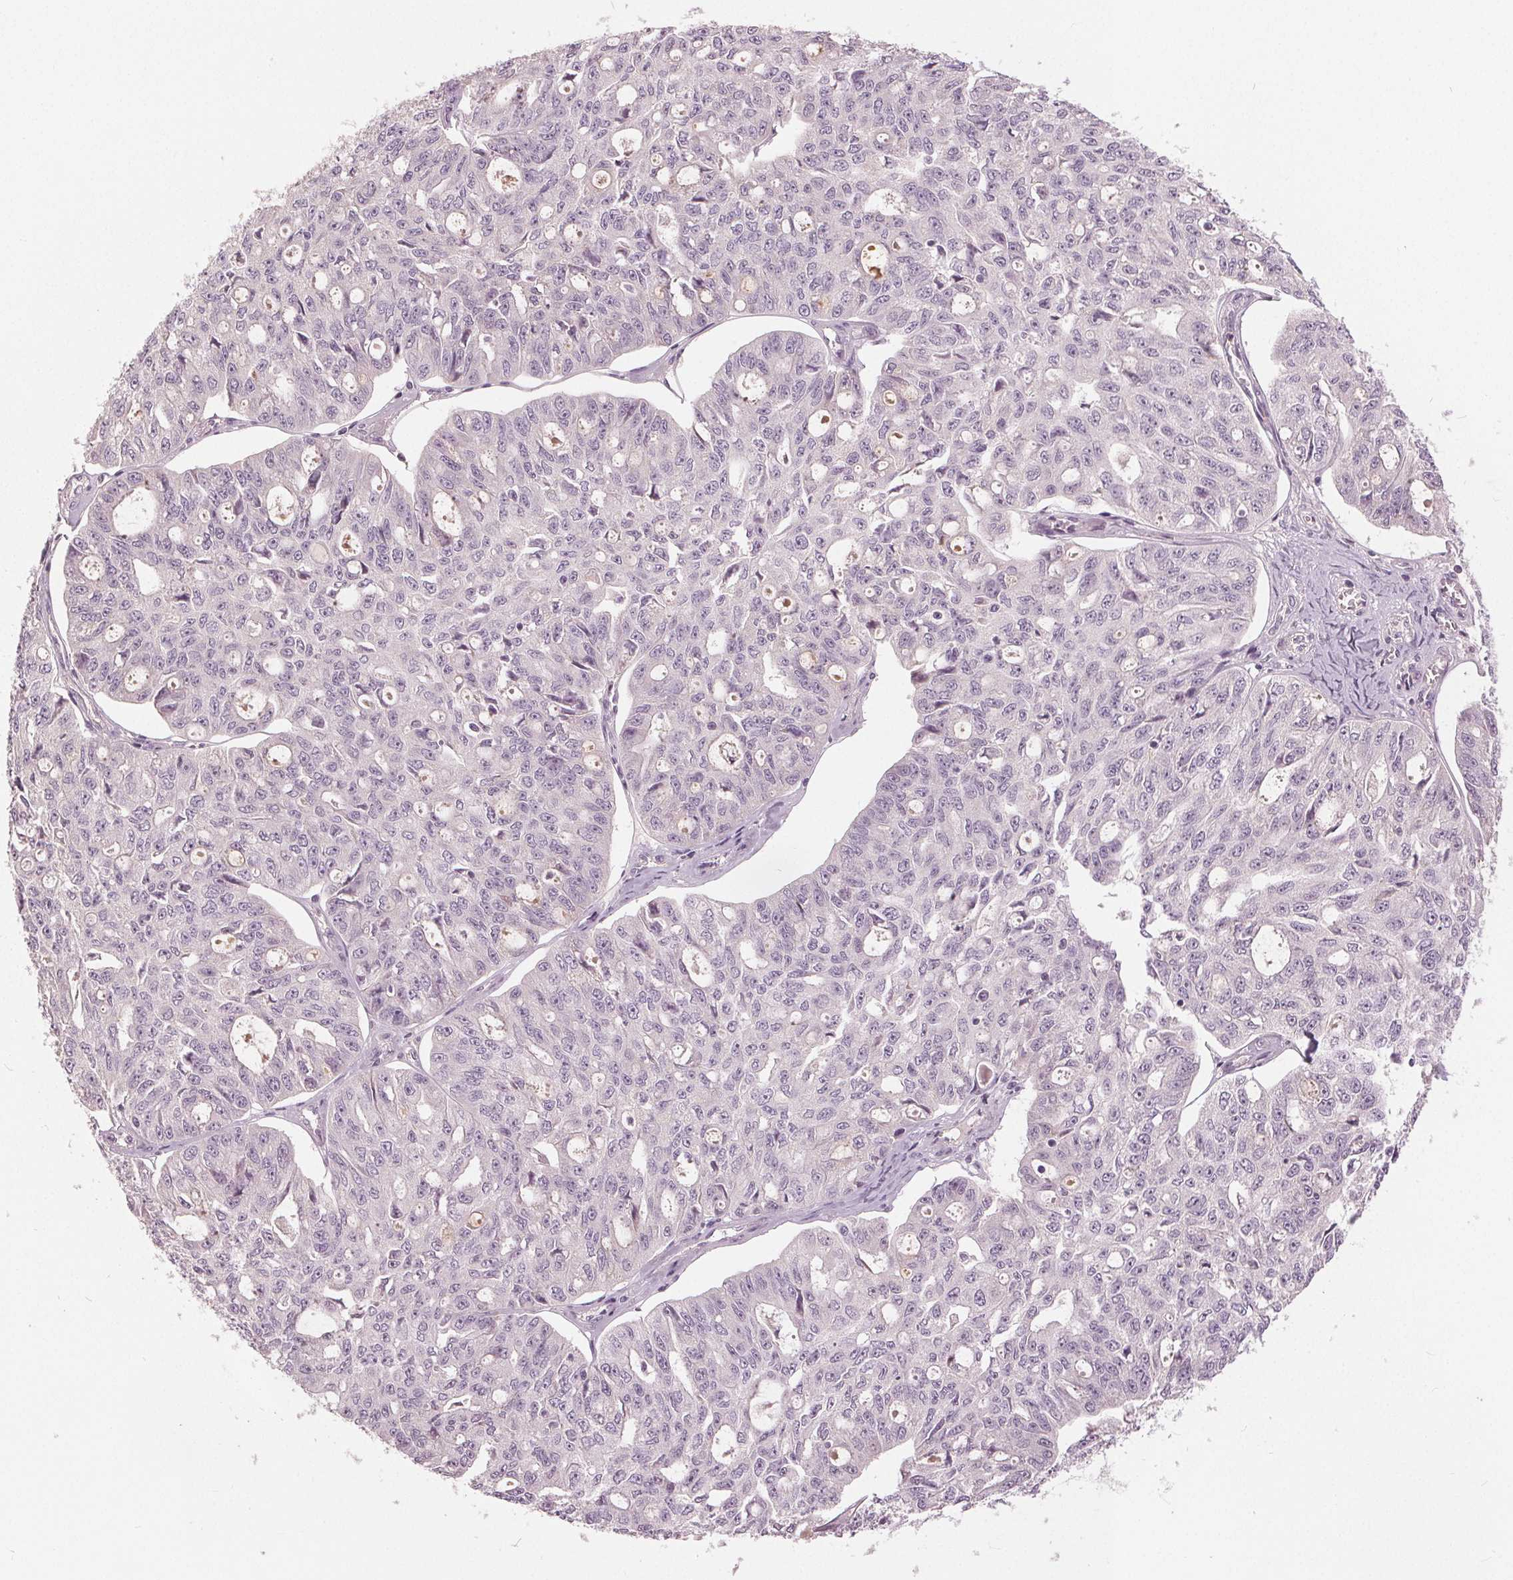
{"staining": {"intensity": "negative", "quantity": "none", "location": "none"}, "tissue": "ovarian cancer", "cell_type": "Tumor cells", "image_type": "cancer", "snomed": [{"axis": "morphology", "description": "Carcinoma, endometroid"}, {"axis": "topography", "description": "Ovary"}], "caption": "Immunohistochemistry micrograph of neoplastic tissue: human ovarian endometroid carcinoma stained with DAB (3,3'-diaminobenzidine) shows no significant protein expression in tumor cells.", "gene": "KLK13", "patient": {"sex": "female", "age": 65}}